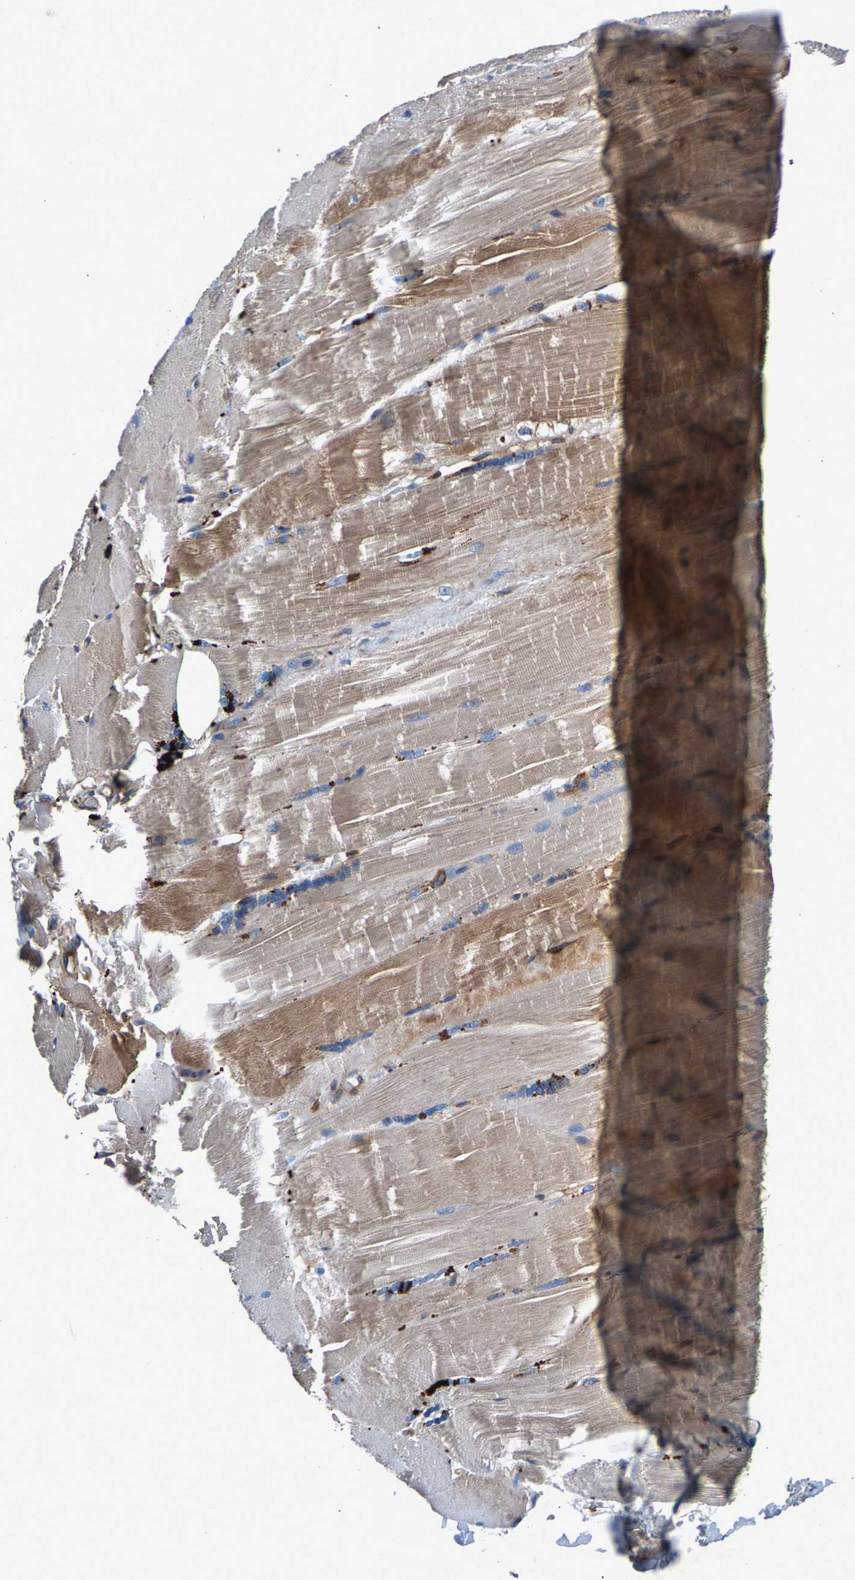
{"staining": {"intensity": "moderate", "quantity": "25%-75%", "location": "cytoplasmic/membranous"}, "tissue": "skeletal muscle", "cell_type": "Myocytes", "image_type": "normal", "snomed": [{"axis": "morphology", "description": "Normal tissue, NOS"}, {"axis": "topography", "description": "Skin"}, {"axis": "topography", "description": "Skeletal muscle"}], "caption": "This photomicrograph demonstrates immunohistochemistry staining of unremarkable human skeletal muscle, with medium moderate cytoplasmic/membranous staining in about 25%-75% of myocytes.", "gene": "LPCAT1", "patient": {"sex": "male", "age": 83}}